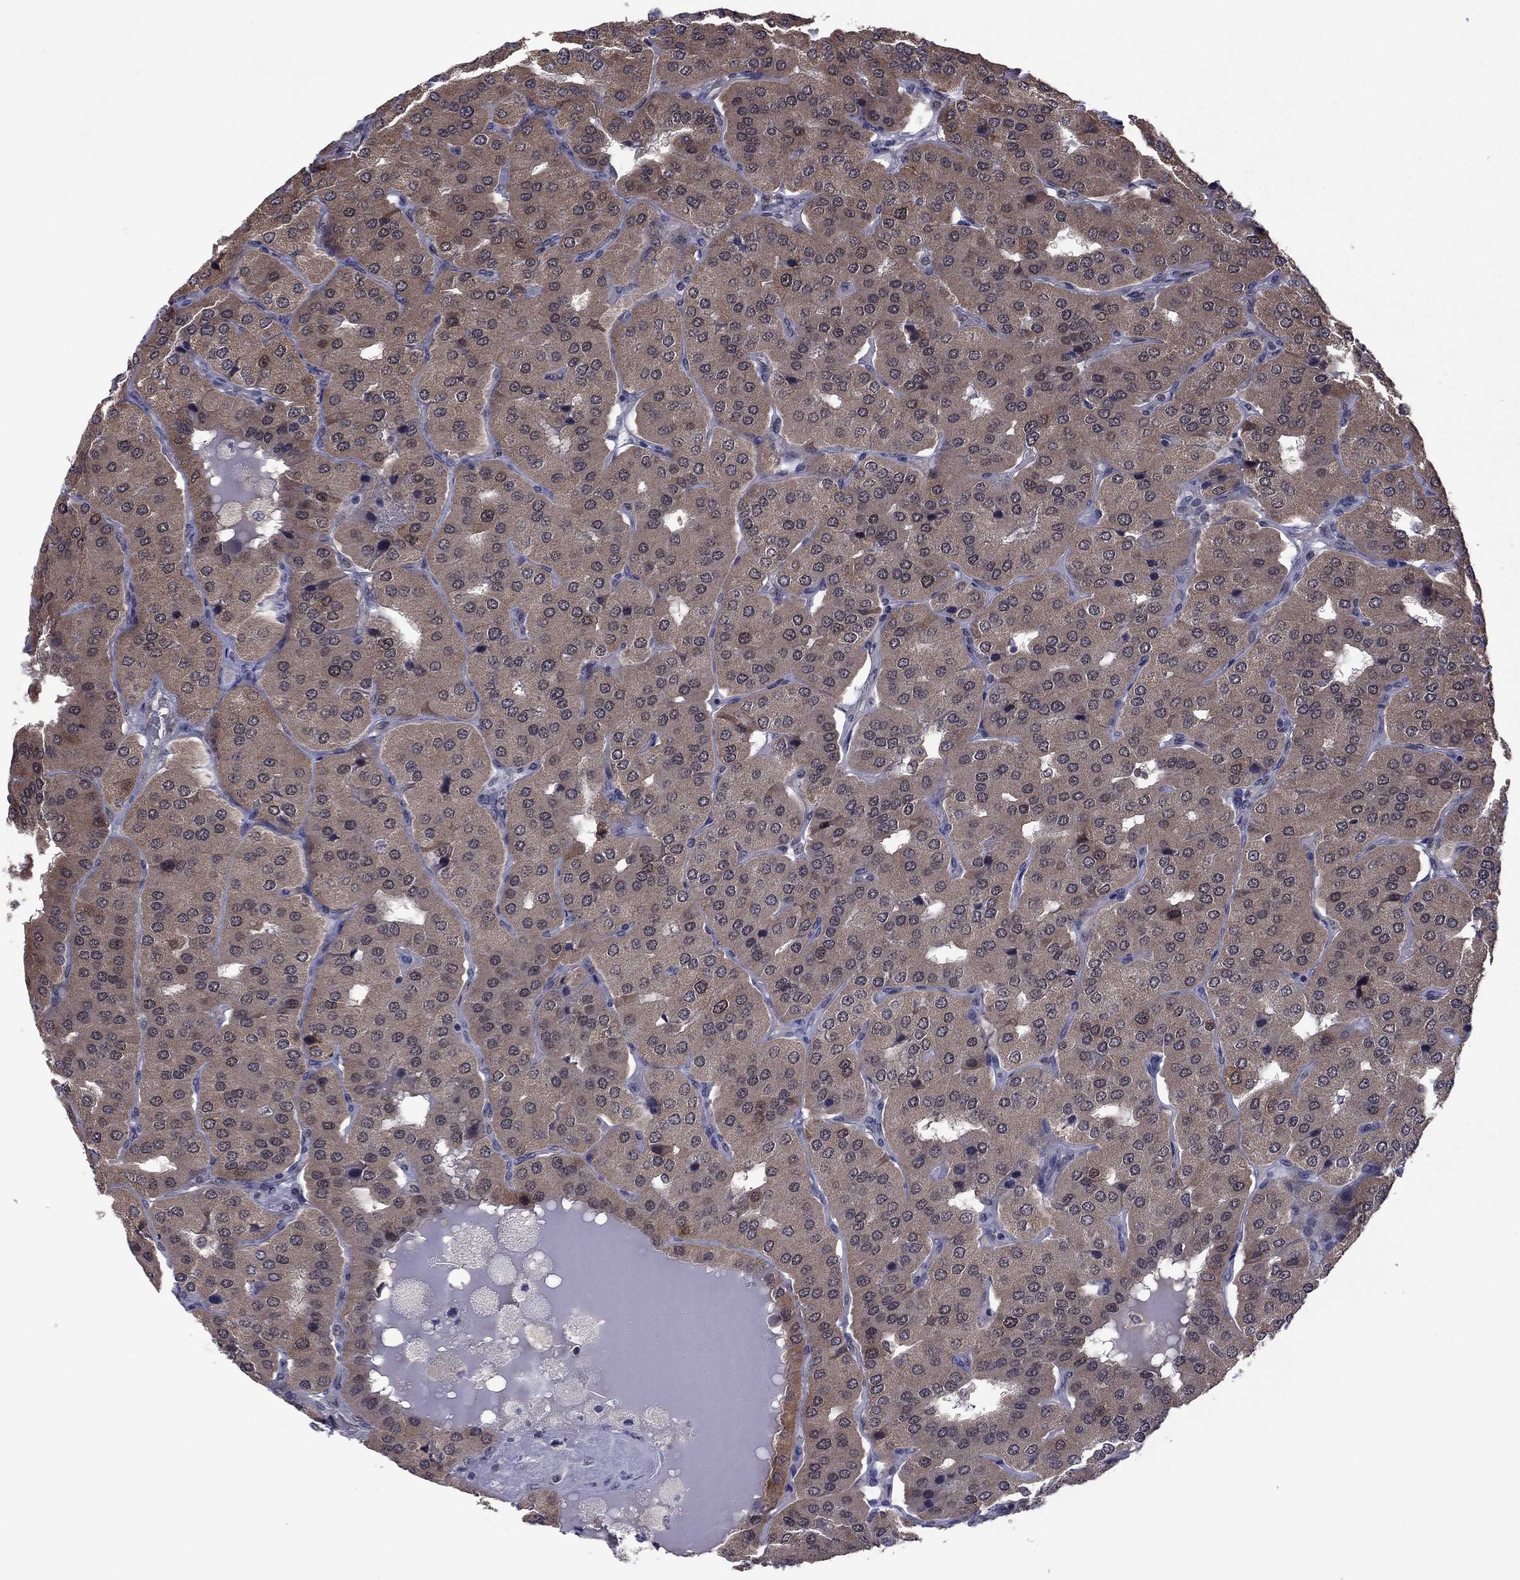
{"staining": {"intensity": "moderate", "quantity": ">75%", "location": "cytoplasmic/membranous"}, "tissue": "parathyroid gland", "cell_type": "Glandular cells", "image_type": "normal", "snomed": [{"axis": "morphology", "description": "Normal tissue, NOS"}, {"axis": "morphology", "description": "Adenoma, NOS"}, {"axis": "topography", "description": "Parathyroid gland"}], "caption": "Immunohistochemical staining of unremarkable human parathyroid gland shows >75% levels of moderate cytoplasmic/membranous protein positivity in approximately >75% of glandular cells.", "gene": "GPAA1", "patient": {"sex": "female", "age": 86}}